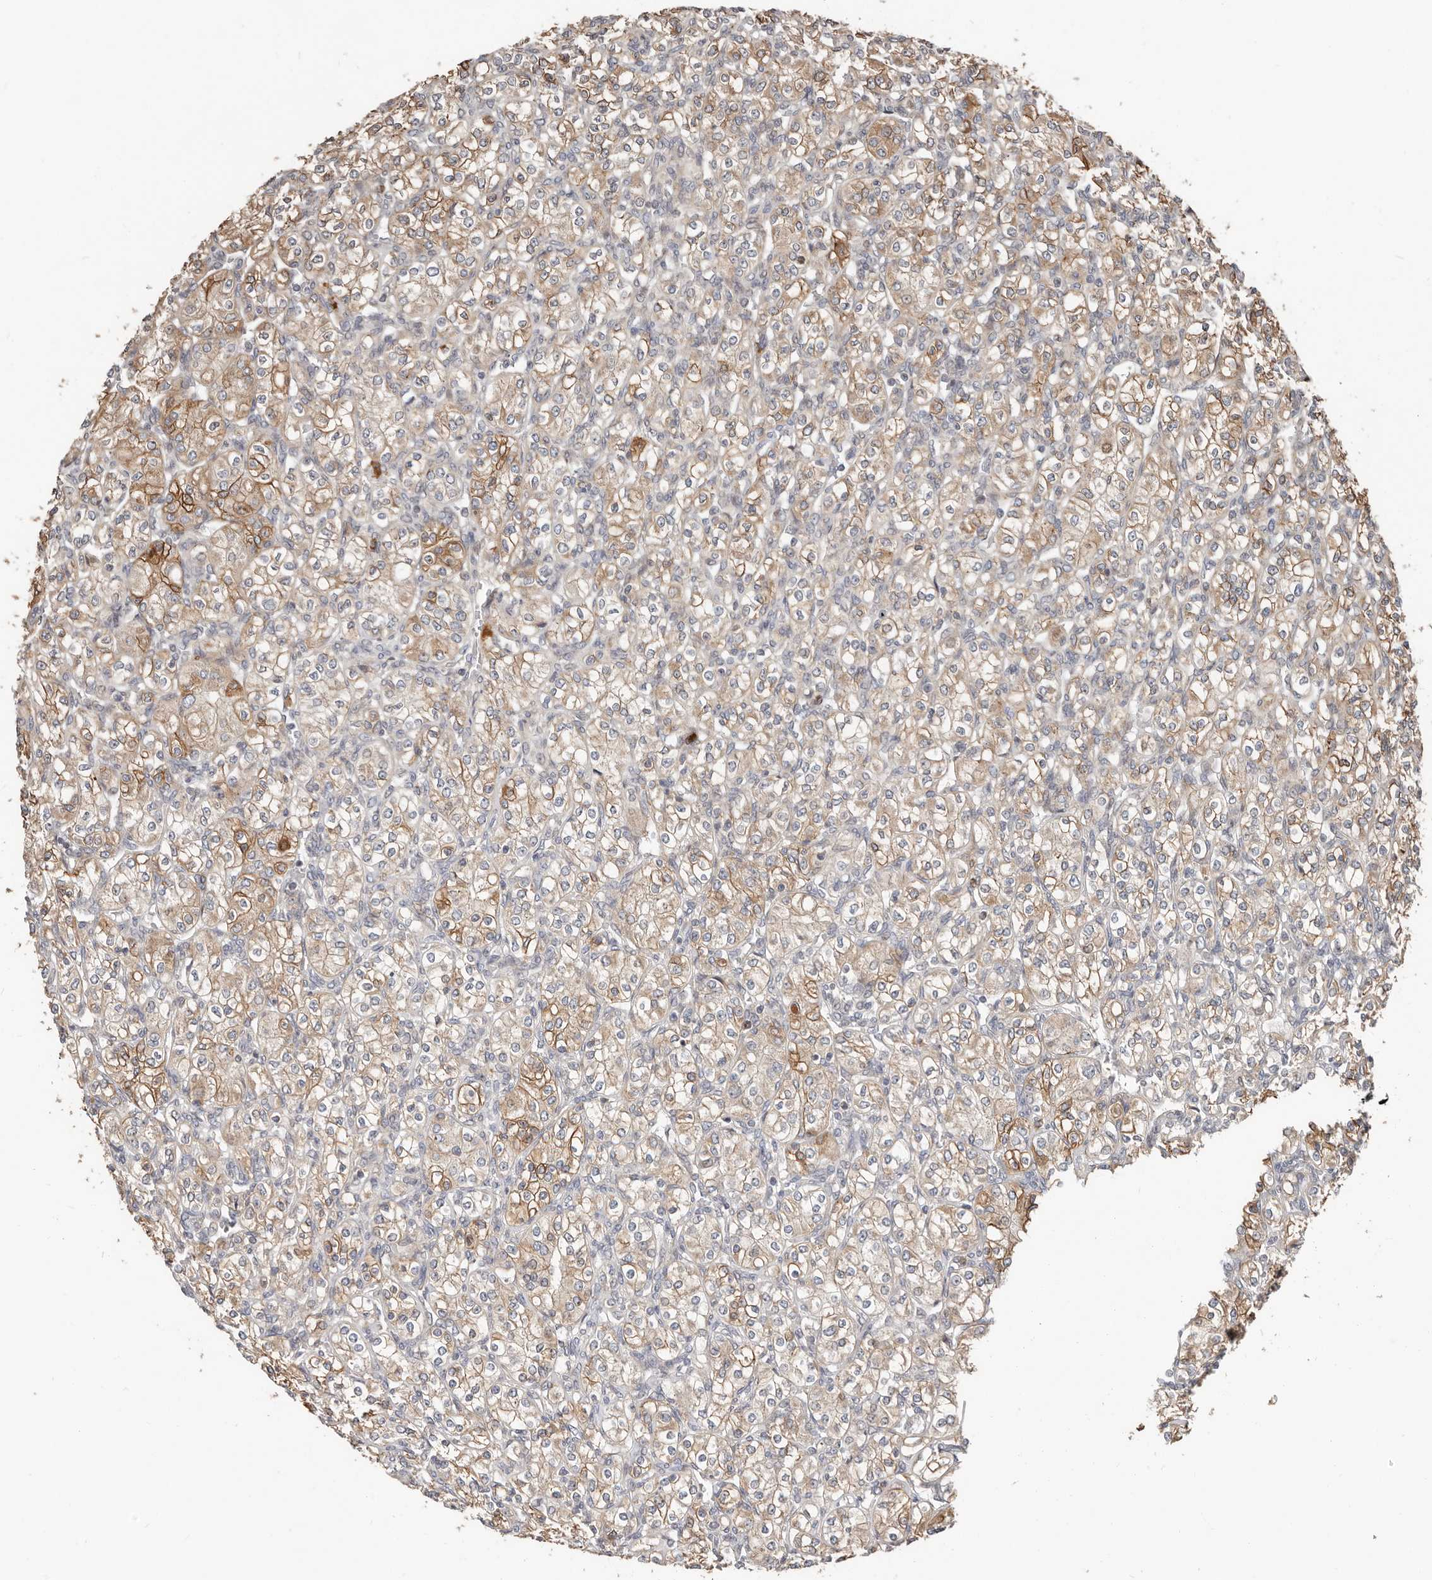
{"staining": {"intensity": "moderate", "quantity": "25%-75%", "location": "cytoplasmic/membranous"}, "tissue": "renal cancer", "cell_type": "Tumor cells", "image_type": "cancer", "snomed": [{"axis": "morphology", "description": "Adenocarcinoma, NOS"}, {"axis": "topography", "description": "Kidney"}], "caption": "Immunohistochemical staining of human adenocarcinoma (renal) shows moderate cytoplasmic/membranous protein expression in about 25%-75% of tumor cells. The protein is shown in brown color, while the nuclei are stained blue.", "gene": "SMYD4", "patient": {"sex": "male", "age": 77}}